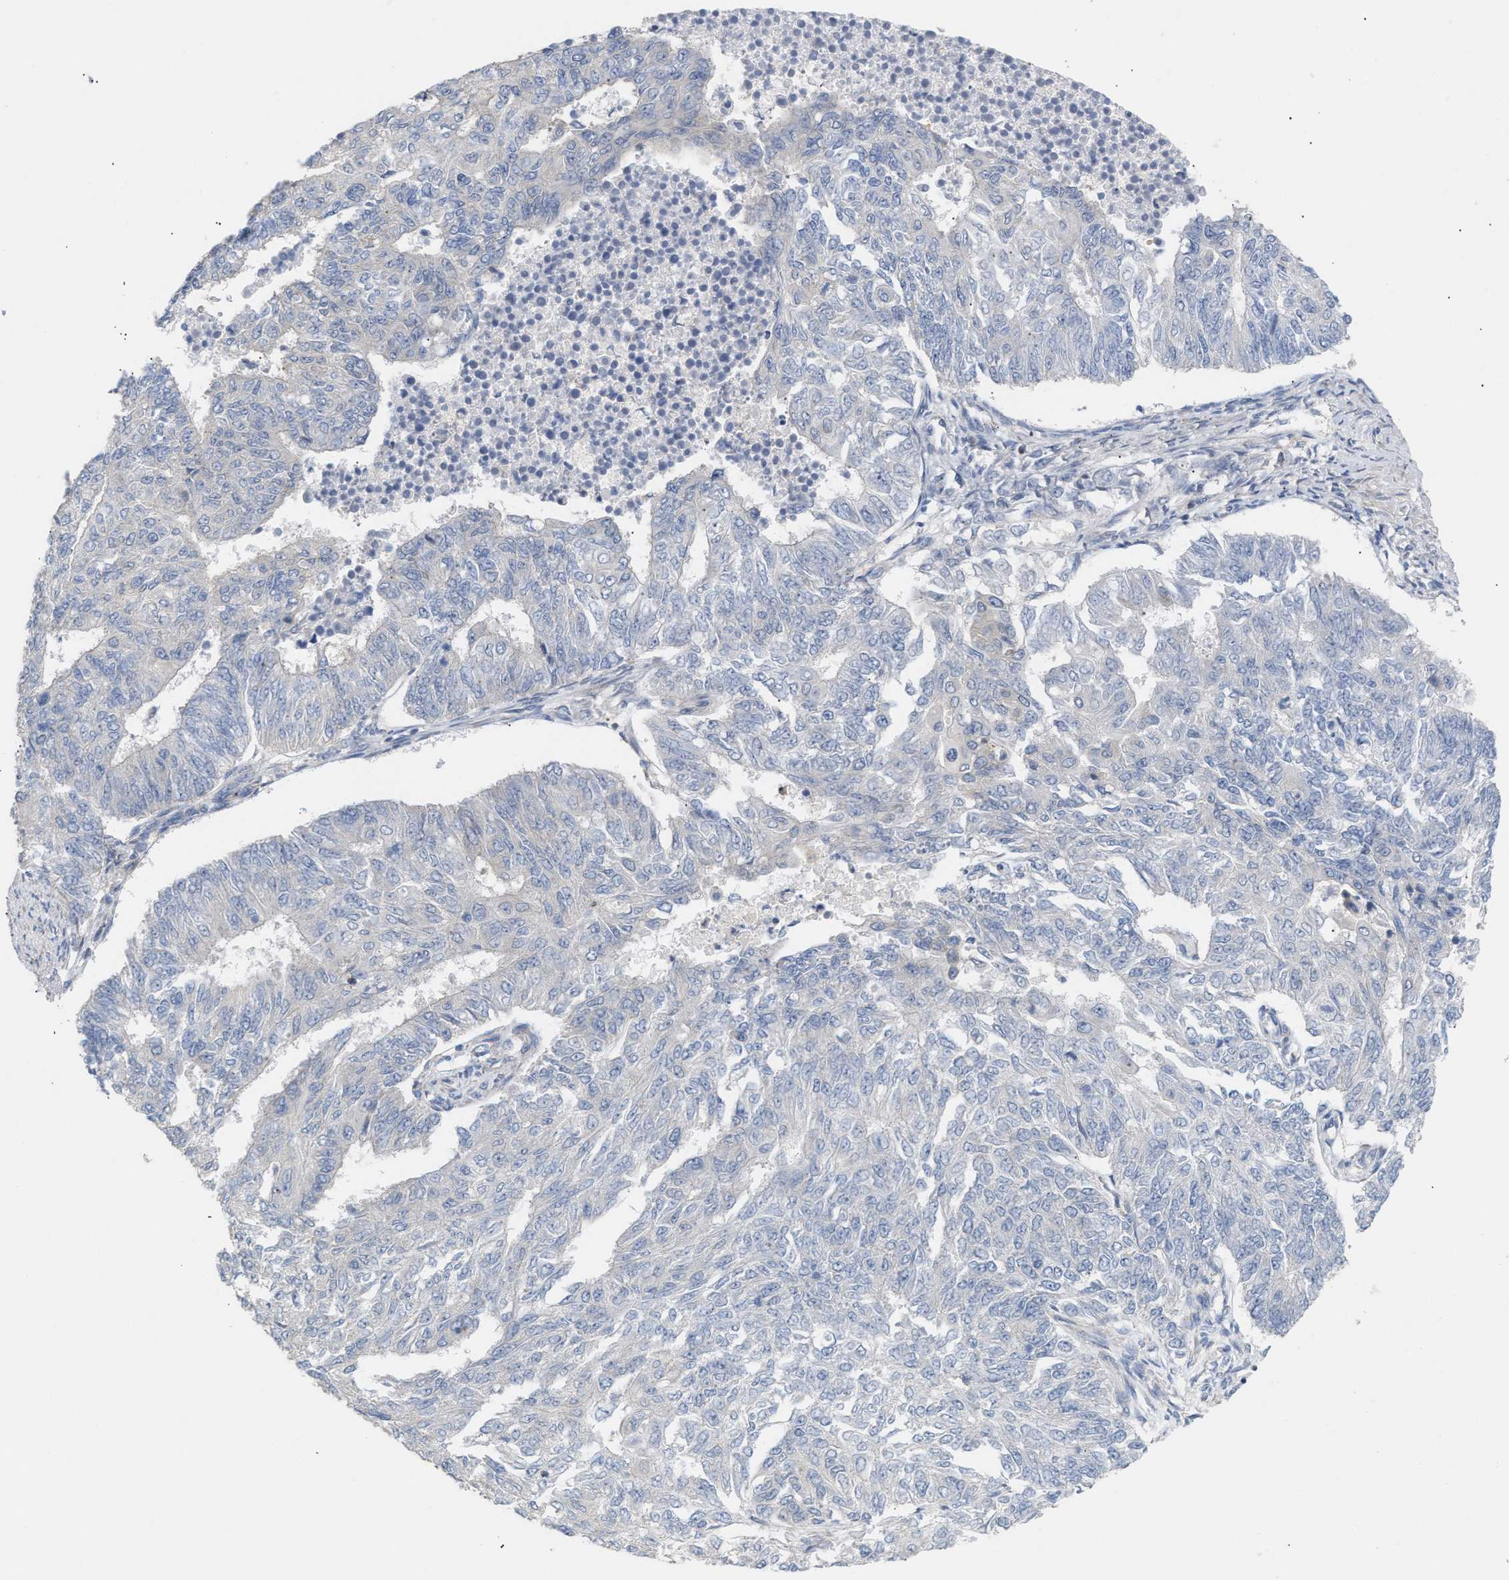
{"staining": {"intensity": "negative", "quantity": "none", "location": "none"}, "tissue": "endometrial cancer", "cell_type": "Tumor cells", "image_type": "cancer", "snomed": [{"axis": "morphology", "description": "Adenocarcinoma, NOS"}, {"axis": "topography", "description": "Endometrium"}], "caption": "Human adenocarcinoma (endometrial) stained for a protein using immunohistochemistry displays no positivity in tumor cells.", "gene": "DBNL", "patient": {"sex": "female", "age": 32}}